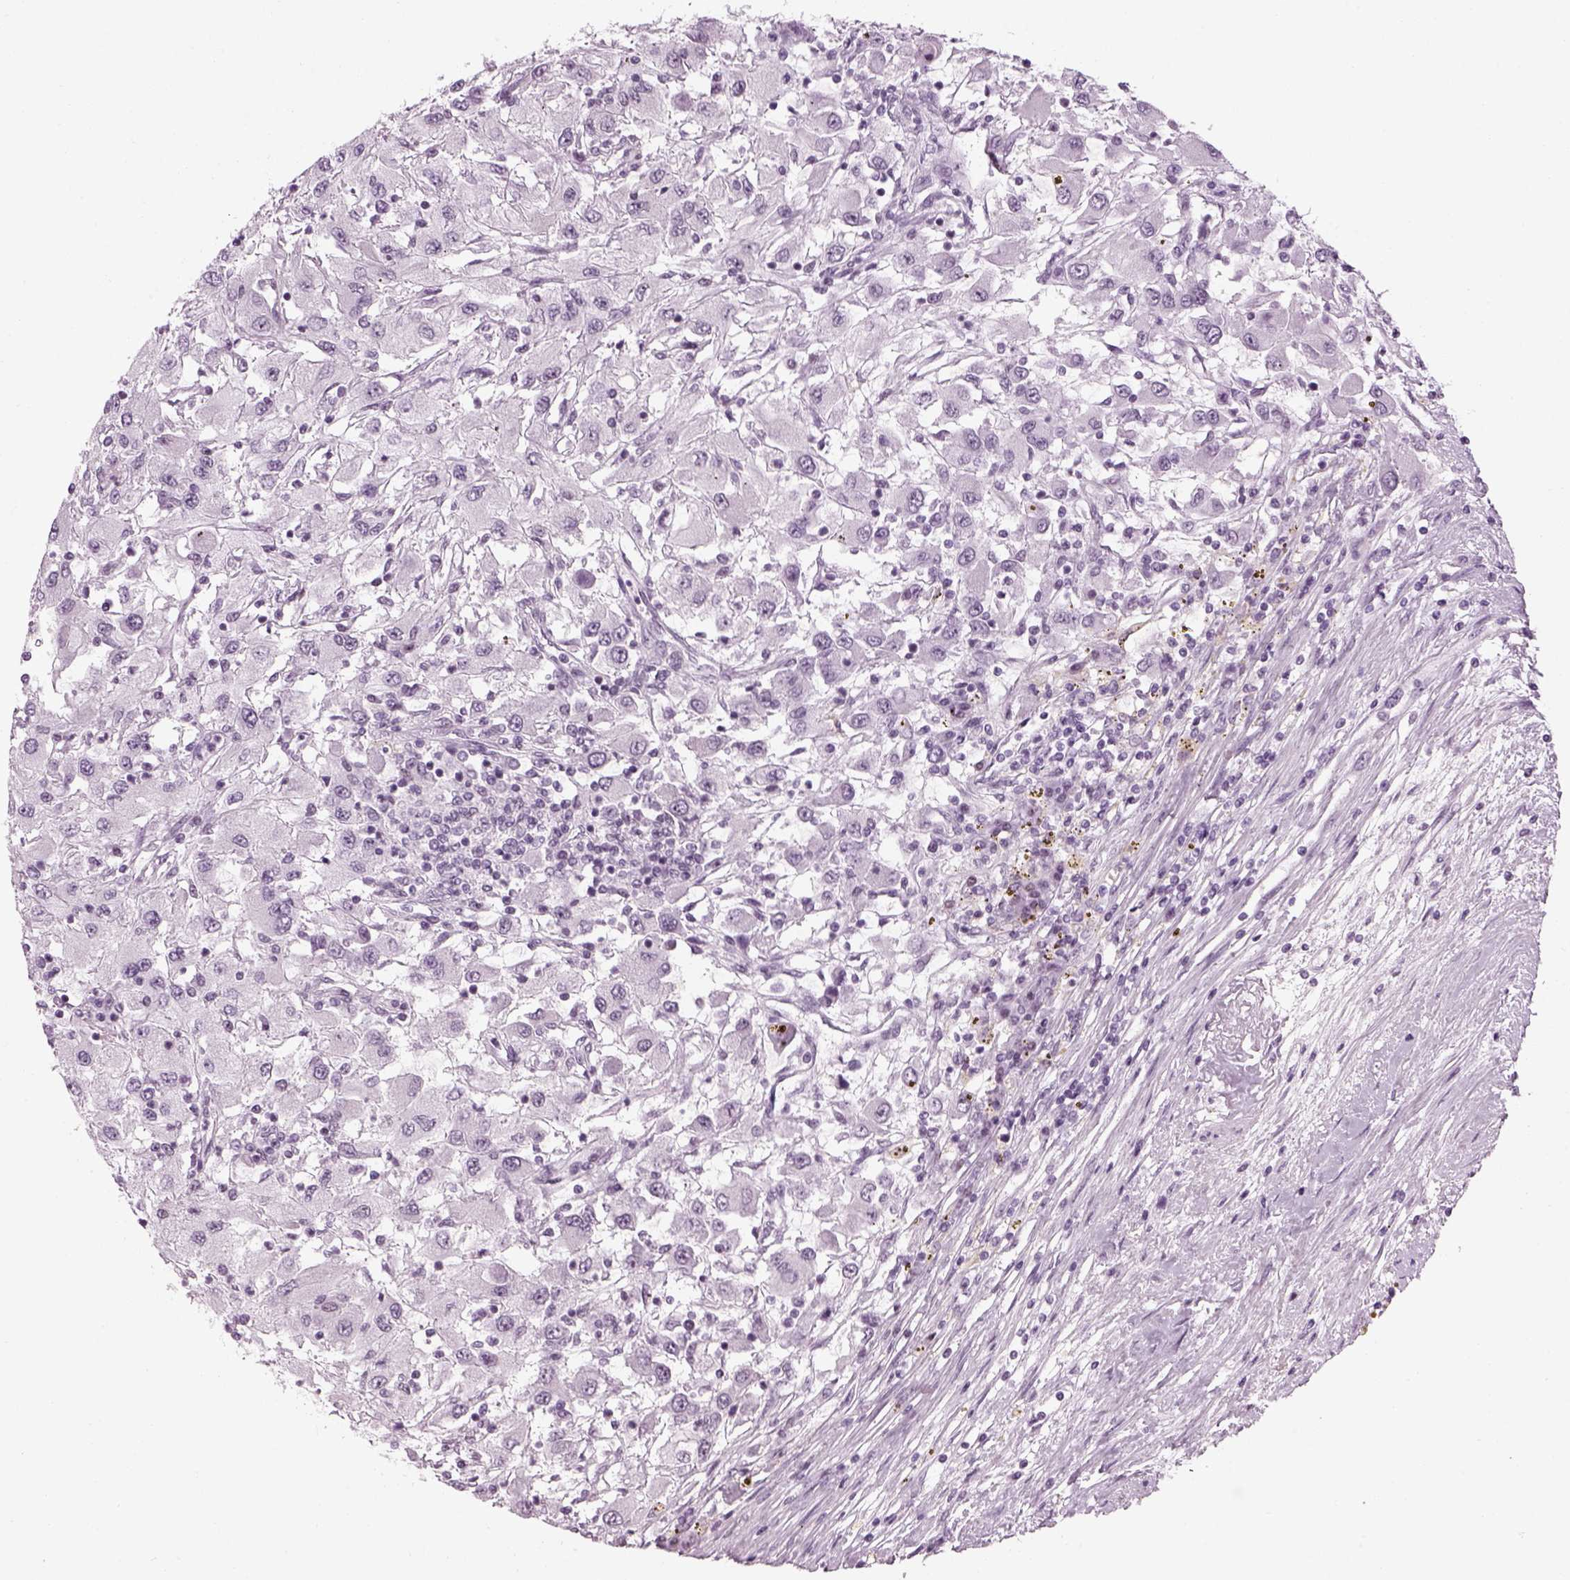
{"staining": {"intensity": "negative", "quantity": "none", "location": "none"}, "tissue": "renal cancer", "cell_type": "Tumor cells", "image_type": "cancer", "snomed": [{"axis": "morphology", "description": "Adenocarcinoma, NOS"}, {"axis": "topography", "description": "Kidney"}], "caption": "Renal adenocarcinoma stained for a protein using immunohistochemistry (IHC) exhibits no positivity tumor cells.", "gene": "KCNG2", "patient": {"sex": "female", "age": 67}}